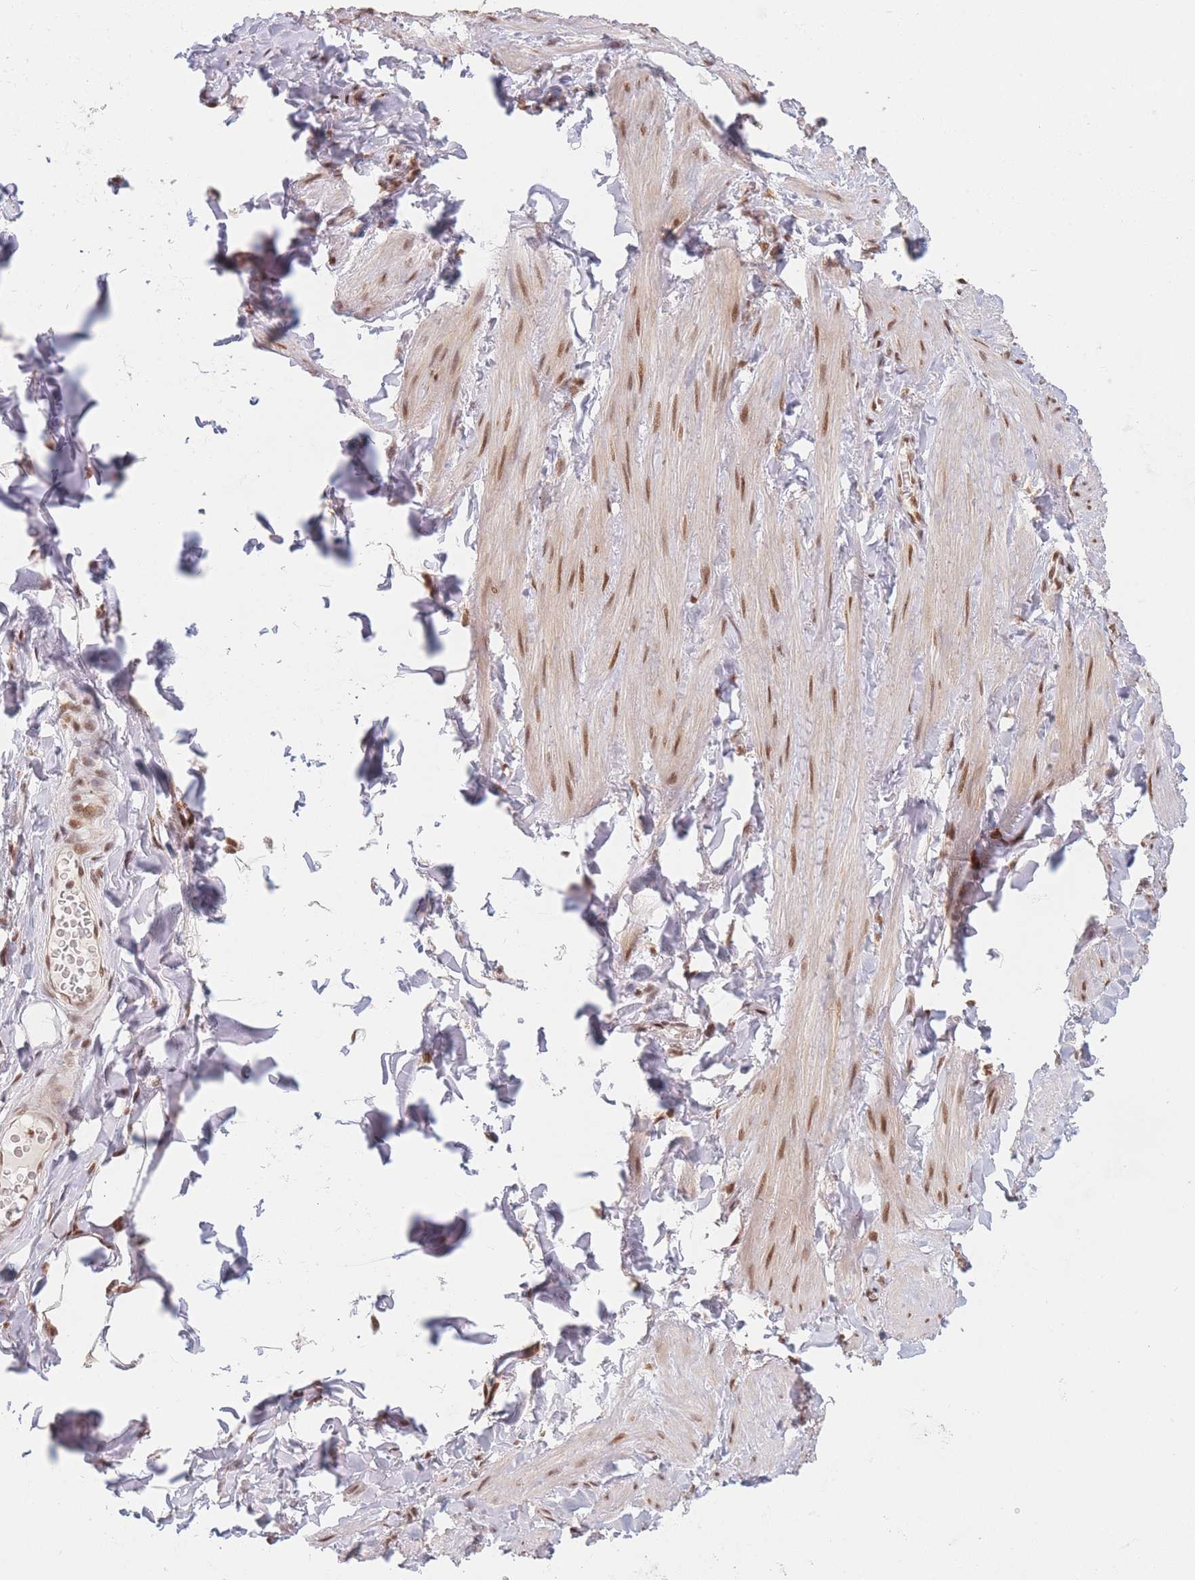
{"staining": {"intensity": "strong", "quantity": ">75%", "location": "nuclear"}, "tissue": "soft tissue", "cell_type": "Fibroblasts", "image_type": "normal", "snomed": [{"axis": "morphology", "description": "Normal tissue, NOS"}, {"axis": "topography", "description": "Soft tissue"}, {"axis": "topography", "description": "Vascular tissue"}], "caption": "Fibroblasts exhibit high levels of strong nuclear expression in approximately >75% of cells in unremarkable soft tissue. Nuclei are stained in blue.", "gene": "SUPT6H", "patient": {"sex": "male", "age": 54}}